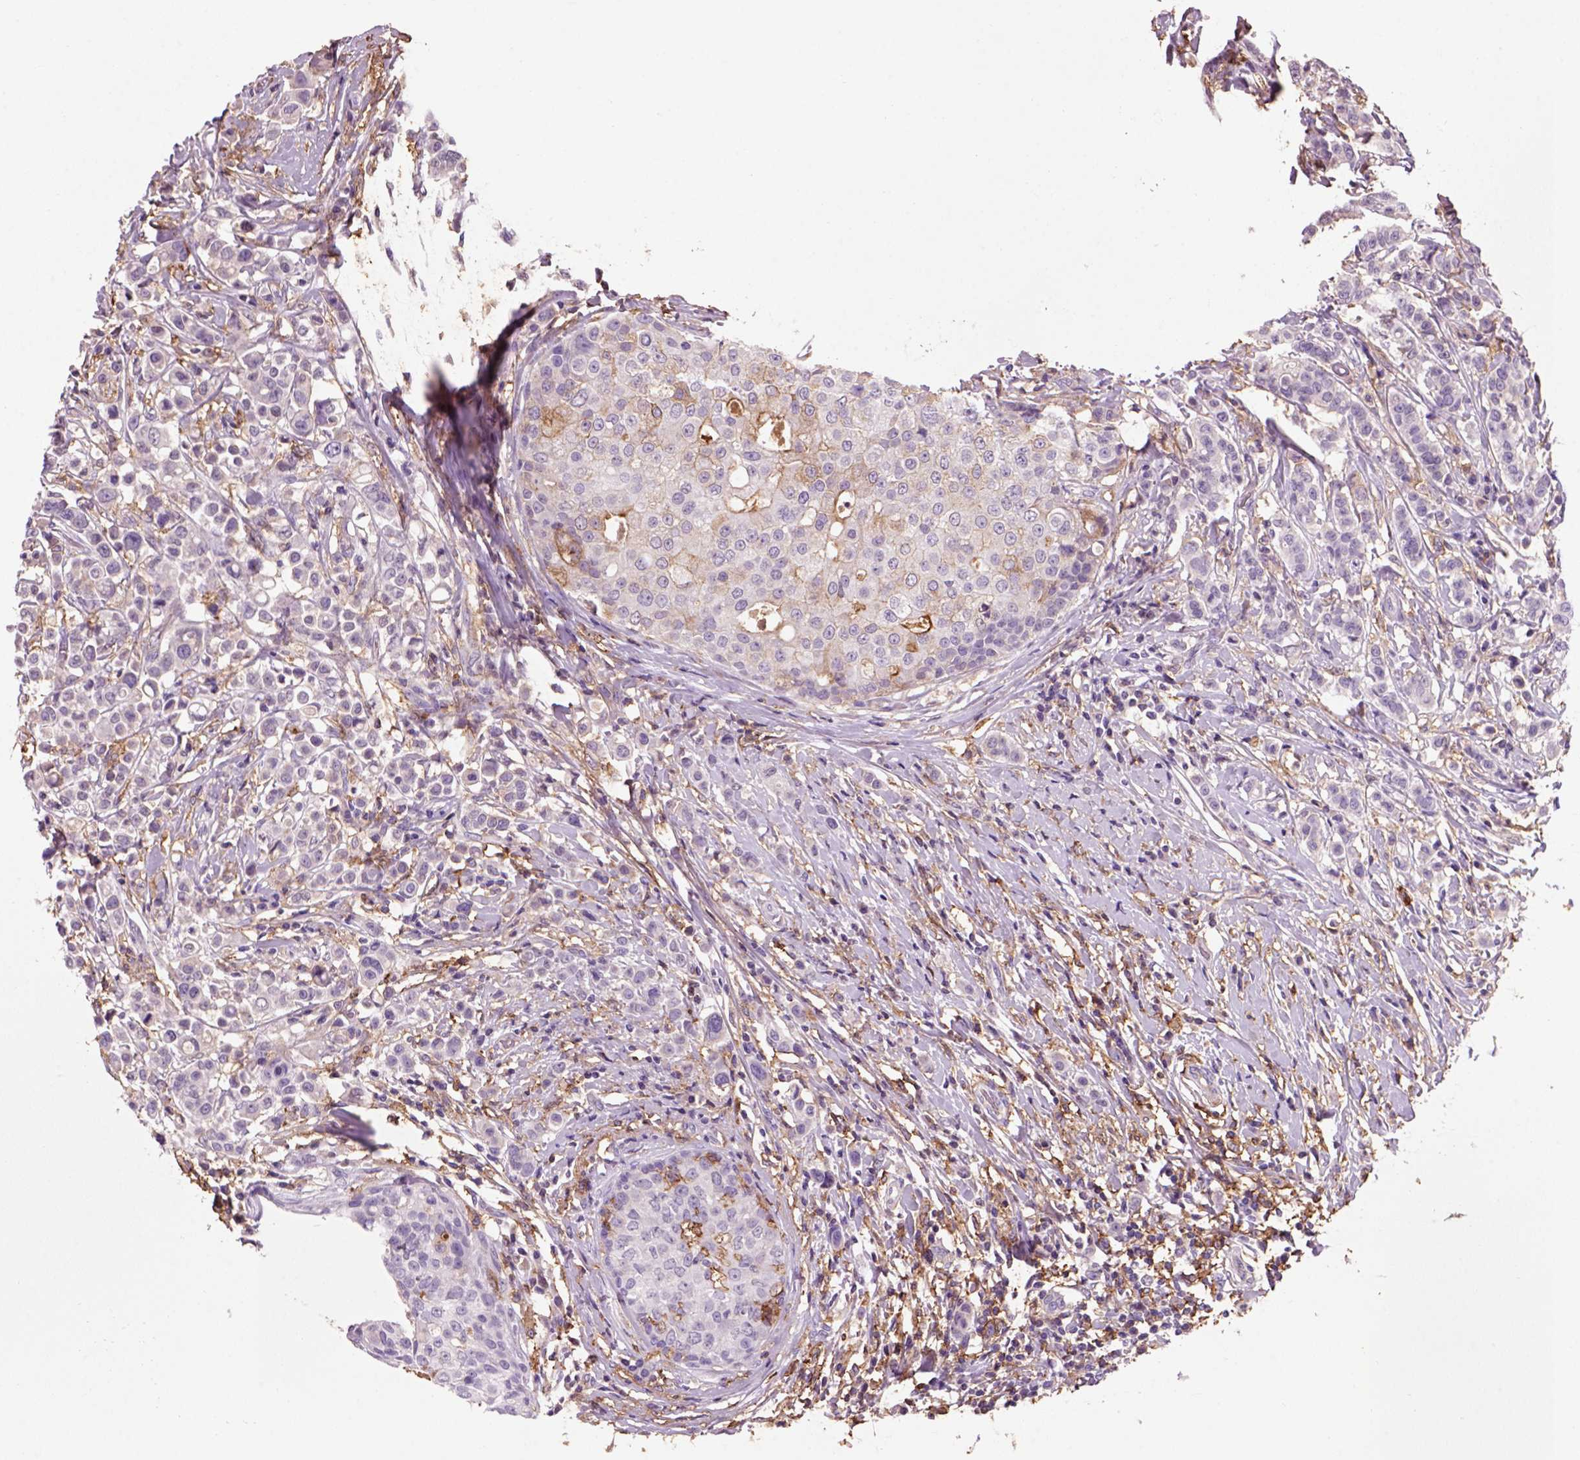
{"staining": {"intensity": "negative", "quantity": "none", "location": "none"}, "tissue": "breast cancer", "cell_type": "Tumor cells", "image_type": "cancer", "snomed": [{"axis": "morphology", "description": "Duct carcinoma"}, {"axis": "topography", "description": "Breast"}], "caption": "The photomicrograph shows no significant staining in tumor cells of infiltrating ductal carcinoma (breast).", "gene": "CD14", "patient": {"sex": "female", "age": 27}}